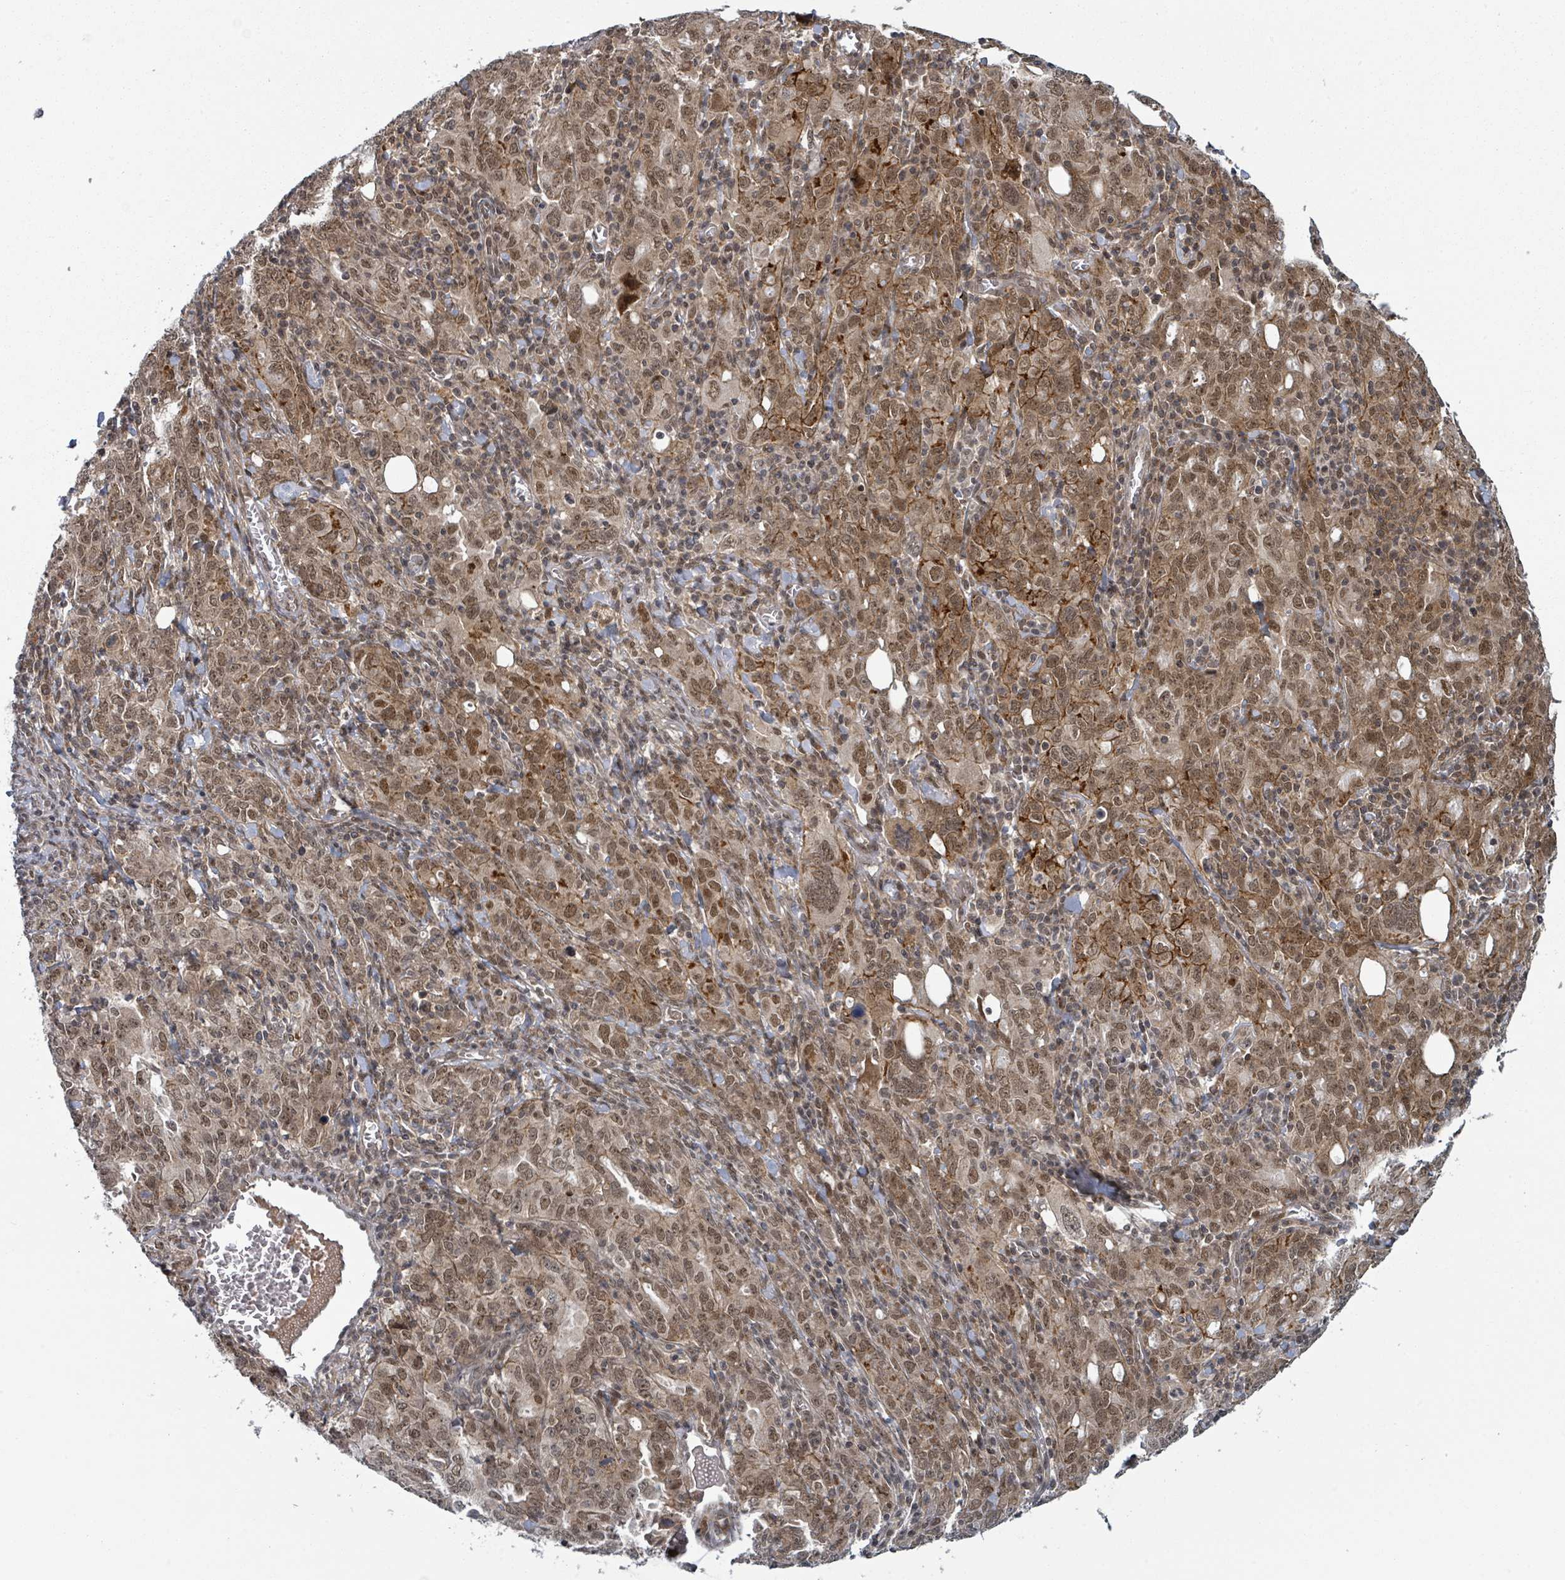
{"staining": {"intensity": "moderate", "quantity": ">75%", "location": "cytoplasmic/membranous,nuclear"}, "tissue": "ovarian cancer", "cell_type": "Tumor cells", "image_type": "cancer", "snomed": [{"axis": "morphology", "description": "Carcinoma, endometroid"}, {"axis": "topography", "description": "Ovary"}], "caption": "Ovarian endometroid carcinoma stained for a protein reveals moderate cytoplasmic/membranous and nuclear positivity in tumor cells. (DAB IHC, brown staining for protein, blue staining for nuclei).", "gene": "GTF3C1", "patient": {"sex": "female", "age": 62}}